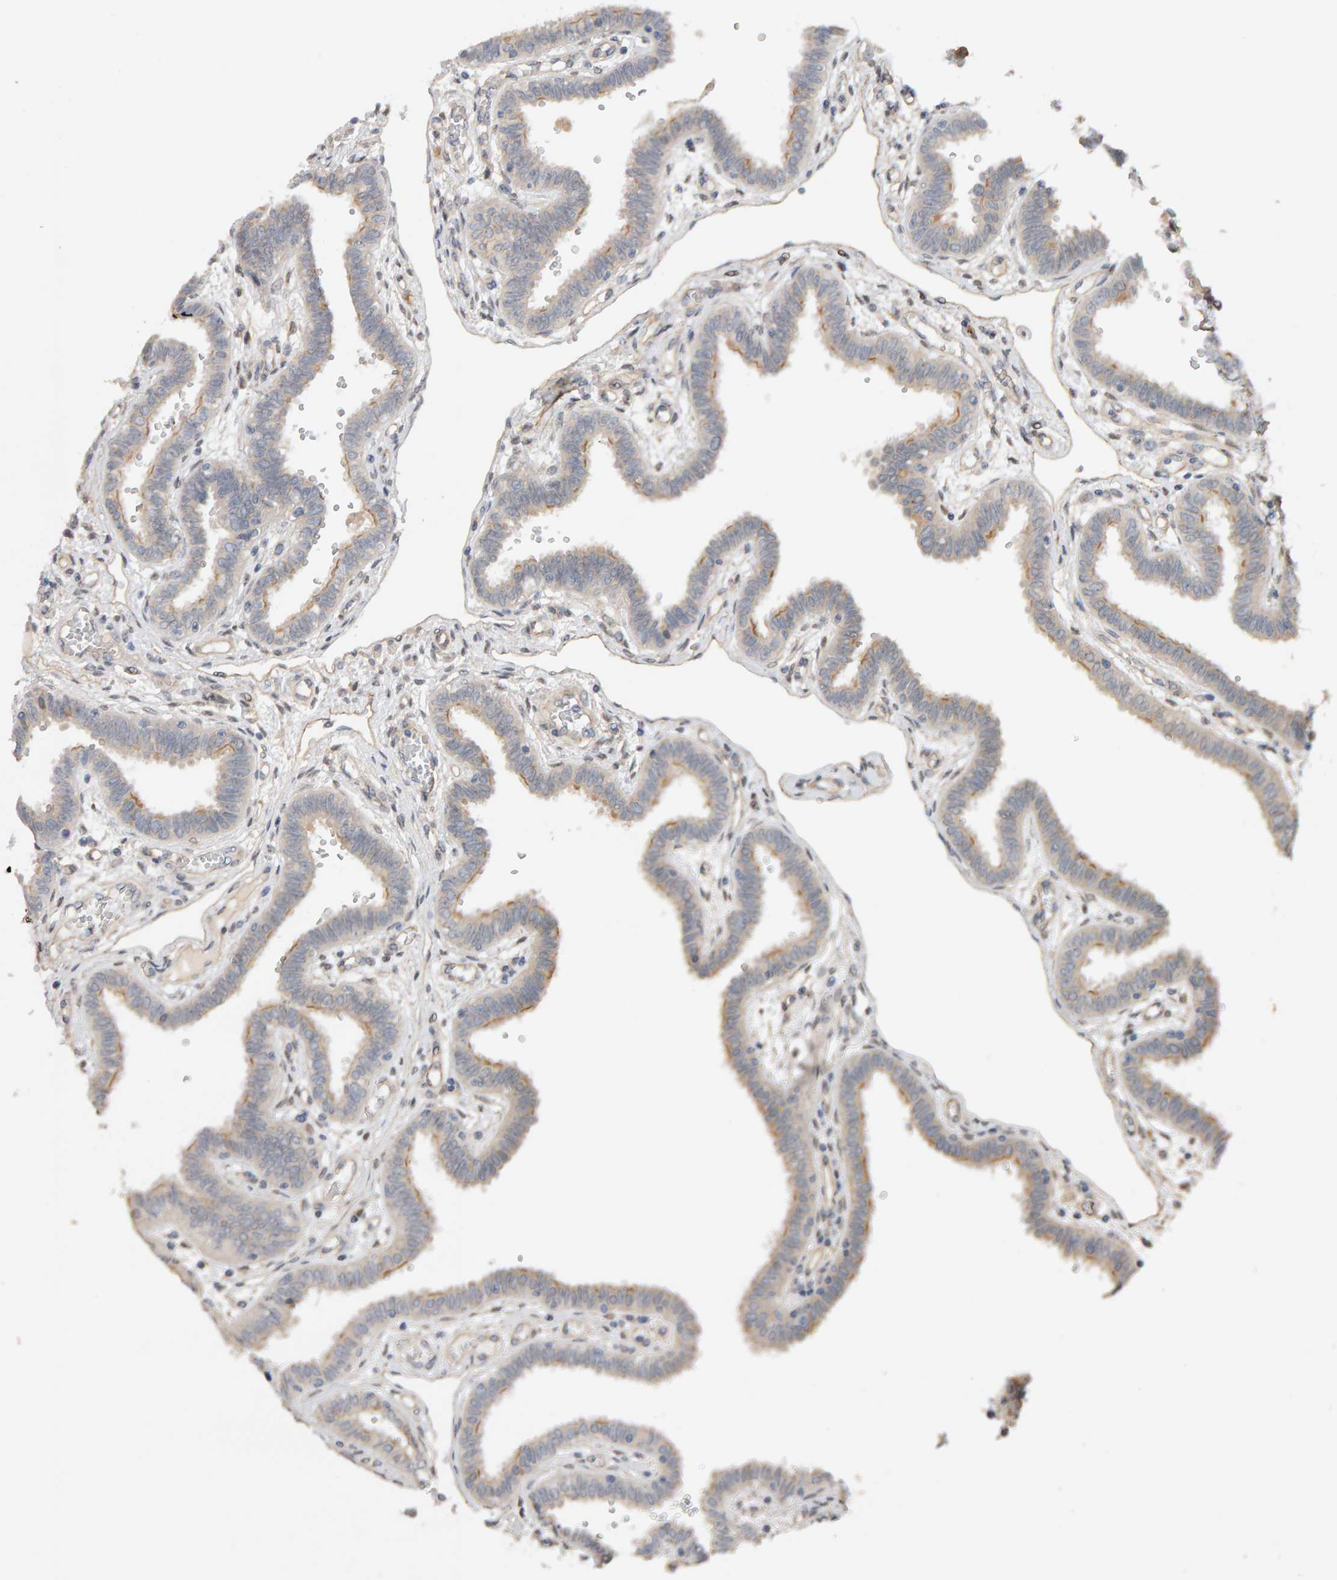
{"staining": {"intensity": "moderate", "quantity": "25%-75%", "location": "cytoplasmic/membranous"}, "tissue": "fallopian tube", "cell_type": "Glandular cells", "image_type": "normal", "snomed": [{"axis": "morphology", "description": "Normal tissue, NOS"}, {"axis": "topography", "description": "Fallopian tube"}], "caption": "The histopathology image demonstrates staining of unremarkable fallopian tube, revealing moderate cytoplasmic/membranous protein staining (brown color) within glandular cells.", "gene": "PPP1R16A", "patient": {"sex": "female", "age": 32}}